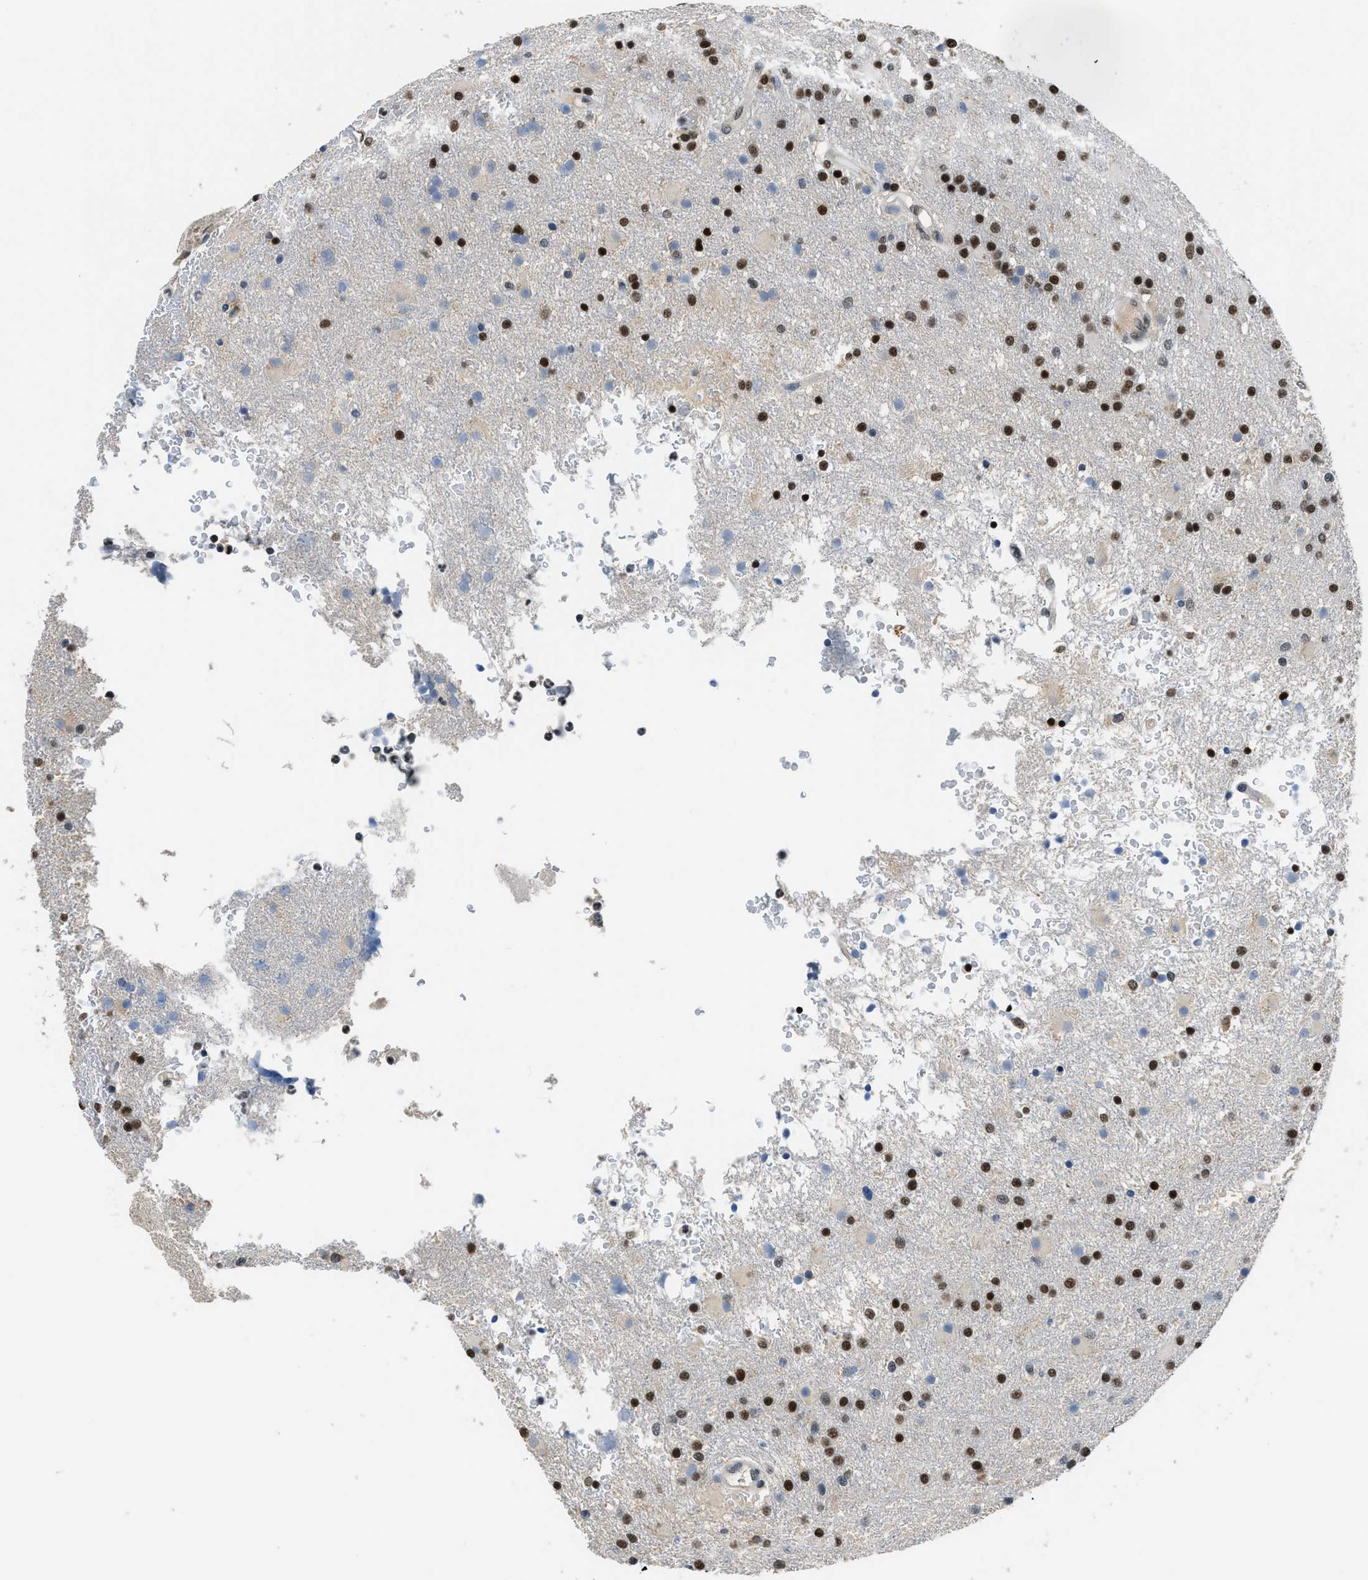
{"staining": {"intensity": "strong", "quantity": "25%-75%", "location": "nuclear"}, "tissue": "glioma", "cell_type": "Tumor cells", "image_type": "cancer", "snomed": [{"axis": "morphology", "description": "Glioma, malignant, High grade"}, {"axis": "topography", "description": "Brain"}], "caption": "A photomicrograph of glioma stained for a protein reveals strong nuclear brown staining in tumor cells.", "gene": "ALX1", "patient": {"sex": "male", "age": 72}}